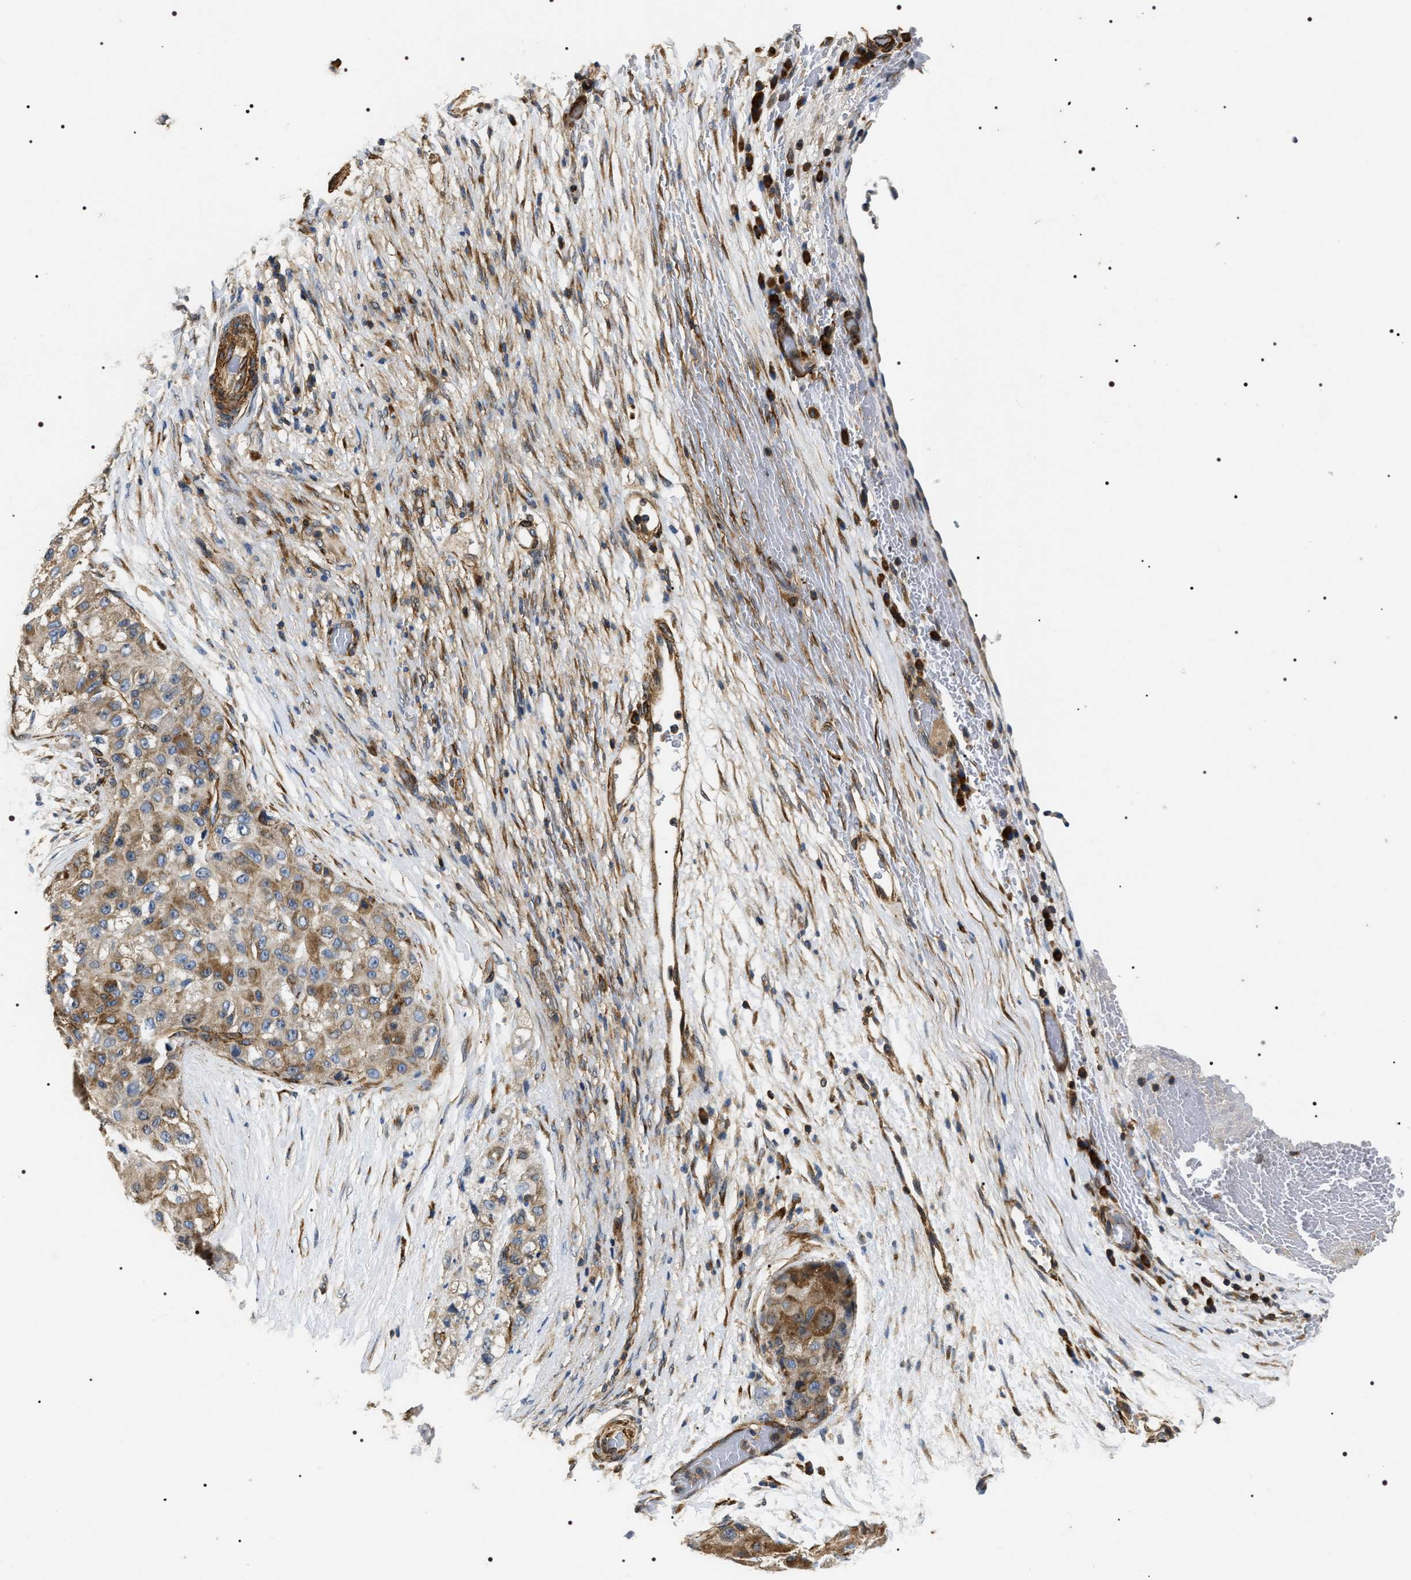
{"staining": {"intensity": "moderate", "quantity": "25%-75%", "location": "cytoplasmic/membranous"}, "tissue": "liver cancer", "cell_type": "Tumor cells", "image_type": "cancer", "snomed": [{"axis": "morphology", "description": "Carcinoma, Hepatocellular, NOS"}, {"axis": "topography", "description": "Liver"}], "caption": "A micrograph showing moderate cytoplasmic/membranous expression in approximately 25%-75% of tumor cells in hepatocellular carcinoma (liver), as visualized by brown immunohistochemical staining.", "gene": "ZC3HAV1L", "patient": {"sex": "male", "age": 80}}